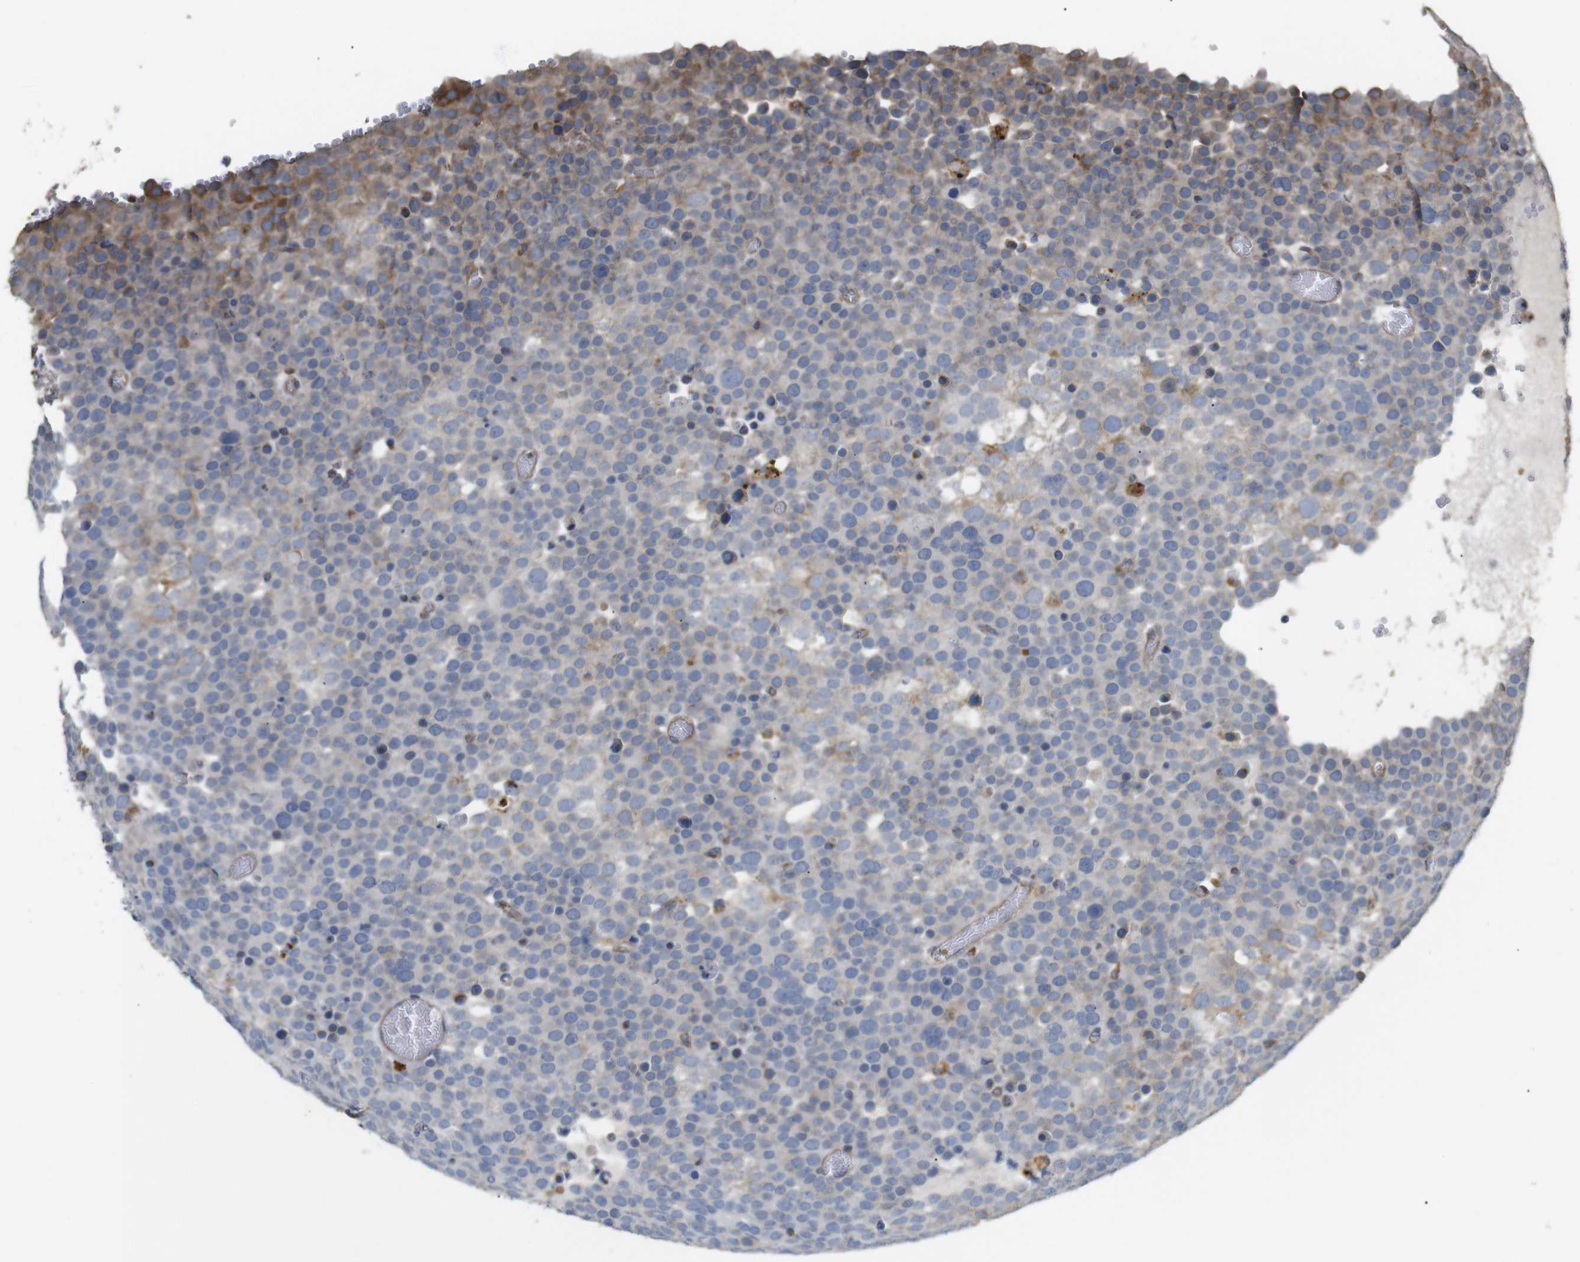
{"staining": {"intensity": "moderate", "quantity": "<25%", "location": "cytoplasmic/membranous"}, "tissue": "testis cancer", "cell_type": "Tumor cells", "image_type": "cancer", "snomed": [{"axis": "morphology", "description": "Seminoma, NOS"}, {"axis": "topography", "description": "Testis"}], "caption": "Tumor cells reveal low levels of moderate cytoplasmic/membranous expression in approximately <25% of cells in testis cancer (seminoma).", "gene": "KSR1", "patient": {"sex": "male", "age": 71}}